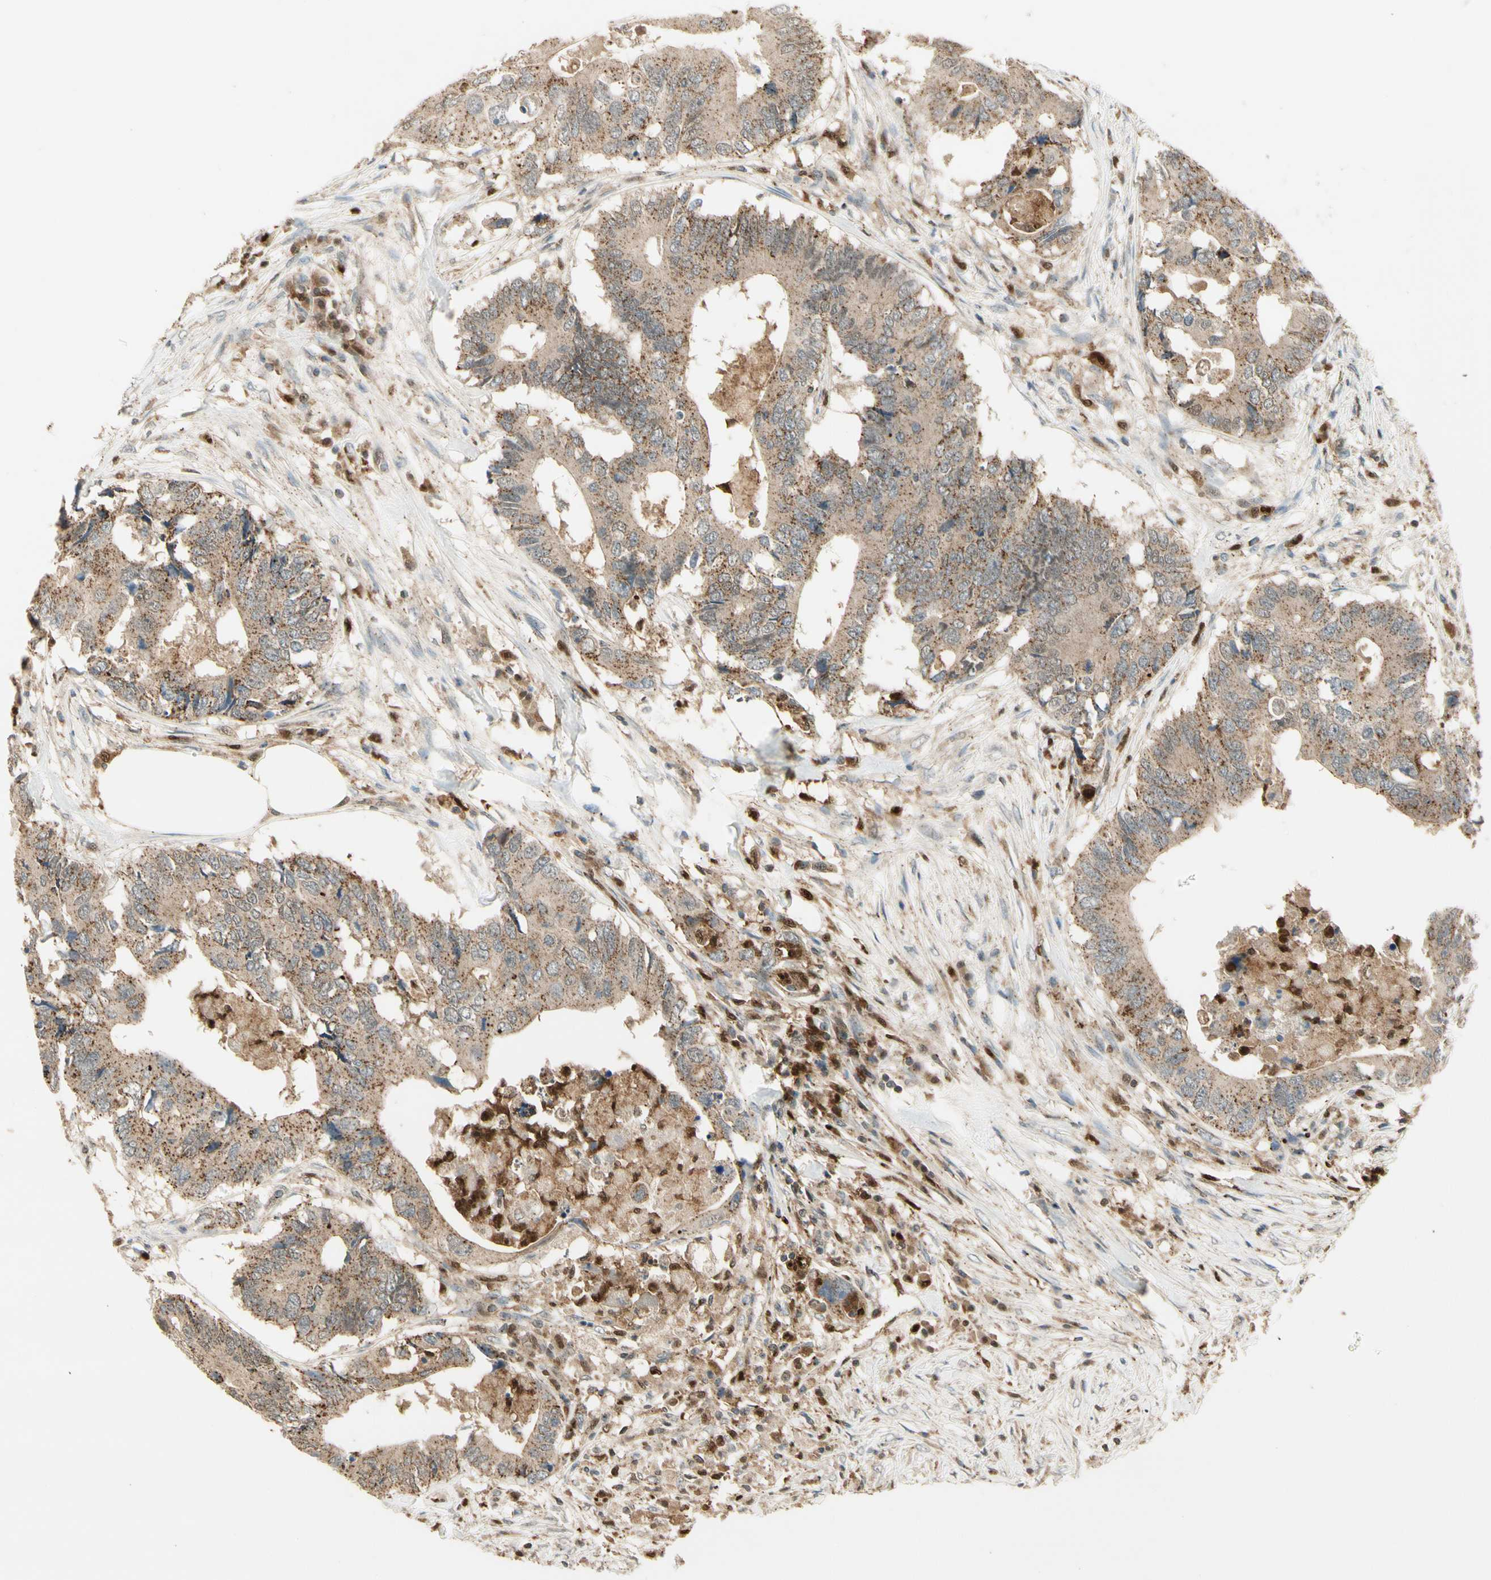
{"staining": {"intensity": "moderate", "quantity": "25%-75%", "location": "cytoplasmic/membranous"}, "tissue": "colorectal cancer", "cell_type": "Tumor cells", "image_type": "cancer", "snomed": [{"axis": "morphology", "description": "Adenocarcinoma, NOS"}, {"axis": "topography", "description": "Colon"}], "caption": "The immunohistochemical stain highlights moderate cytoplasmic/membranous positivity in tumor cells of colorectal cancer tissue.", "gene": "LTA4H", "patient": {"sex": "male", "age": 71}}